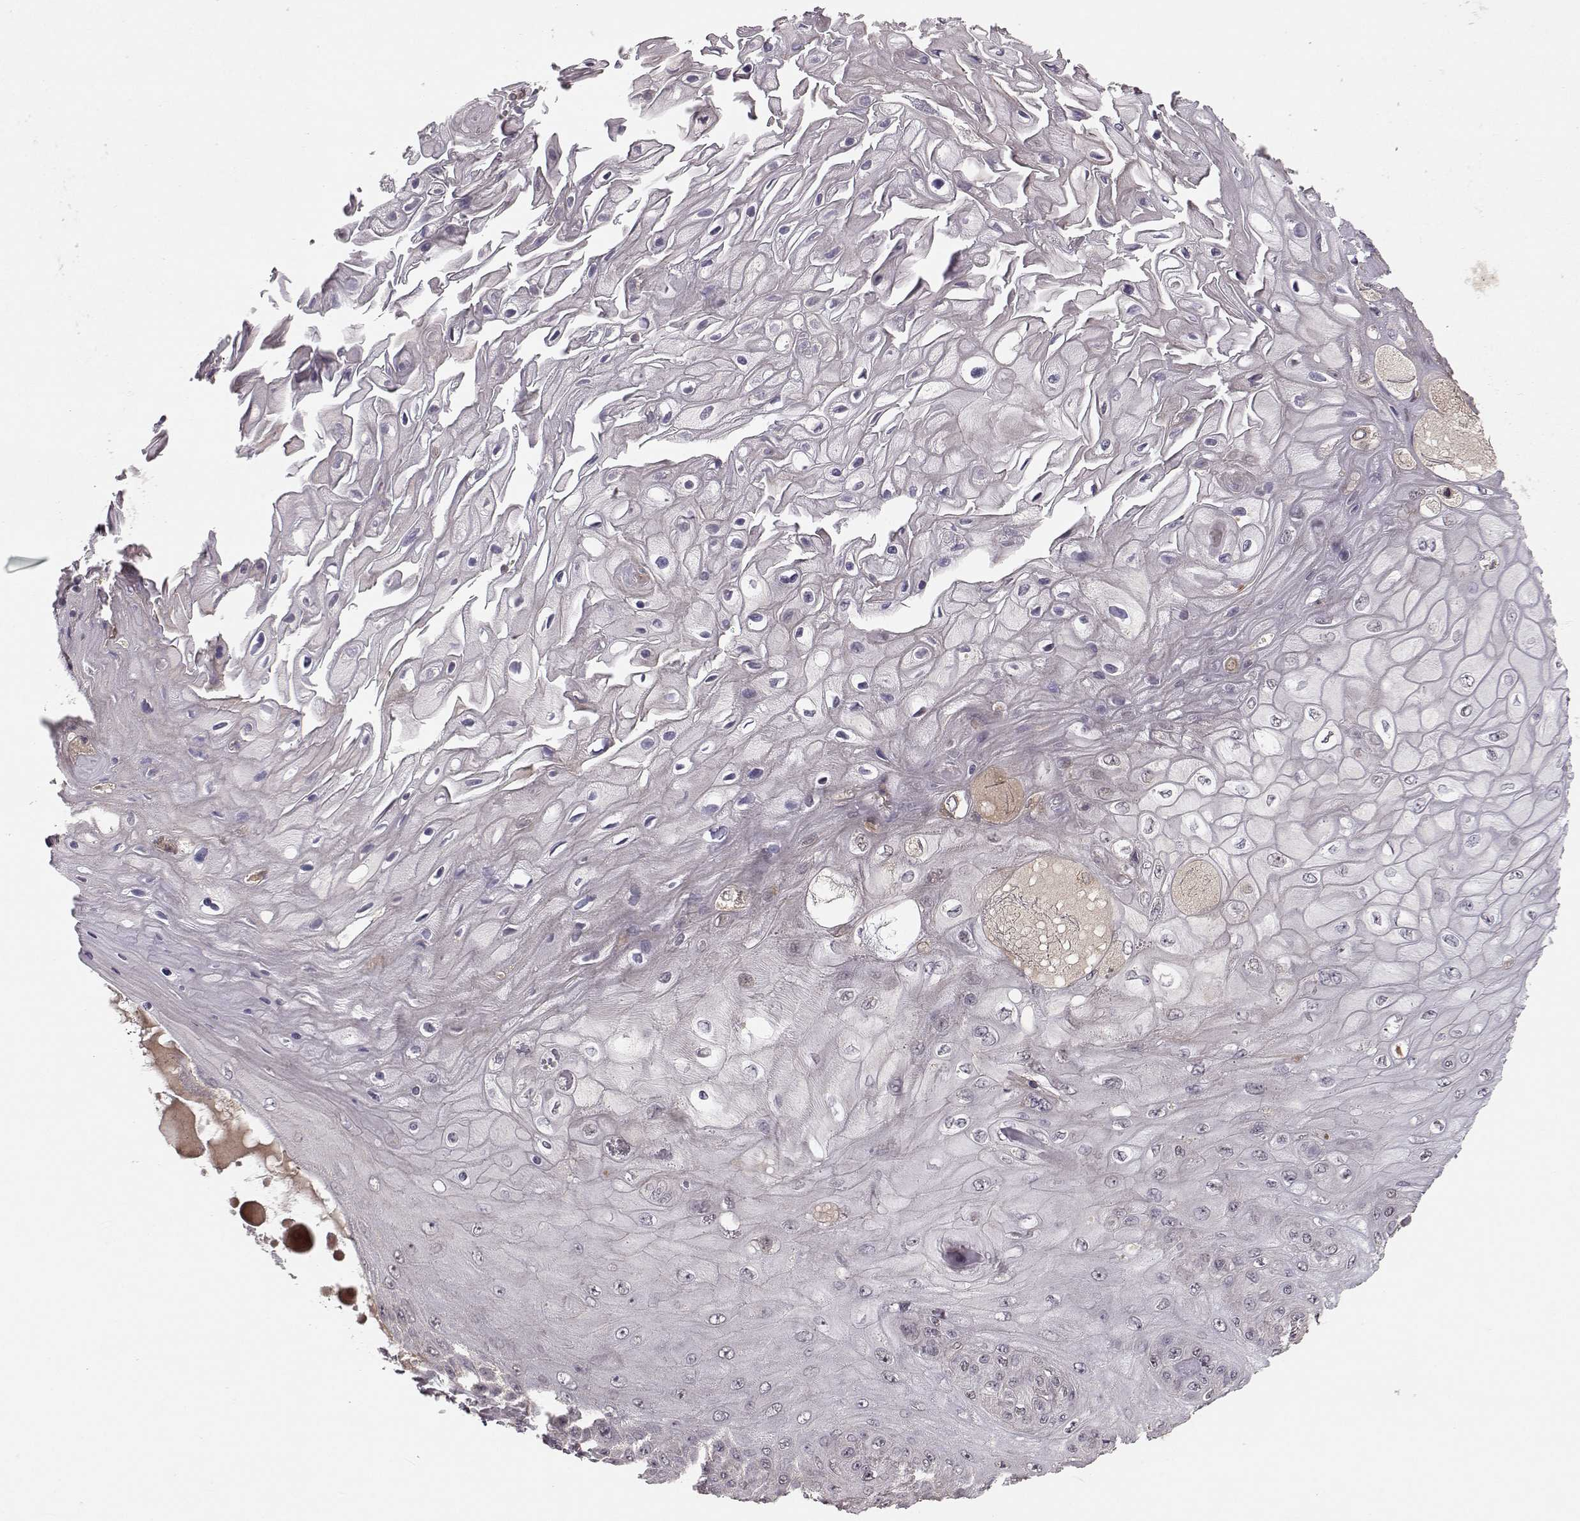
{"staining": {"intensity": "negative", "quantity": "none", "location": "none"}, "tissue": "skin cancer", "cell_type": "Tumor cells", "image_type": "cancer", "snomed": [{"axis": "morphology", "description": "Squamous cell carcinoma, NOS"}, {"axis": "topography", "description": "Skin"}], "caption": "There is no significant staining in tumor cells of squamous cell carcinoma (skin). (DAB immunohistochemistry visualized using brightfield microscopy, high magnification).", "gene": "PLEKHG3", "patient": {"sex": "male", "age": 62}}